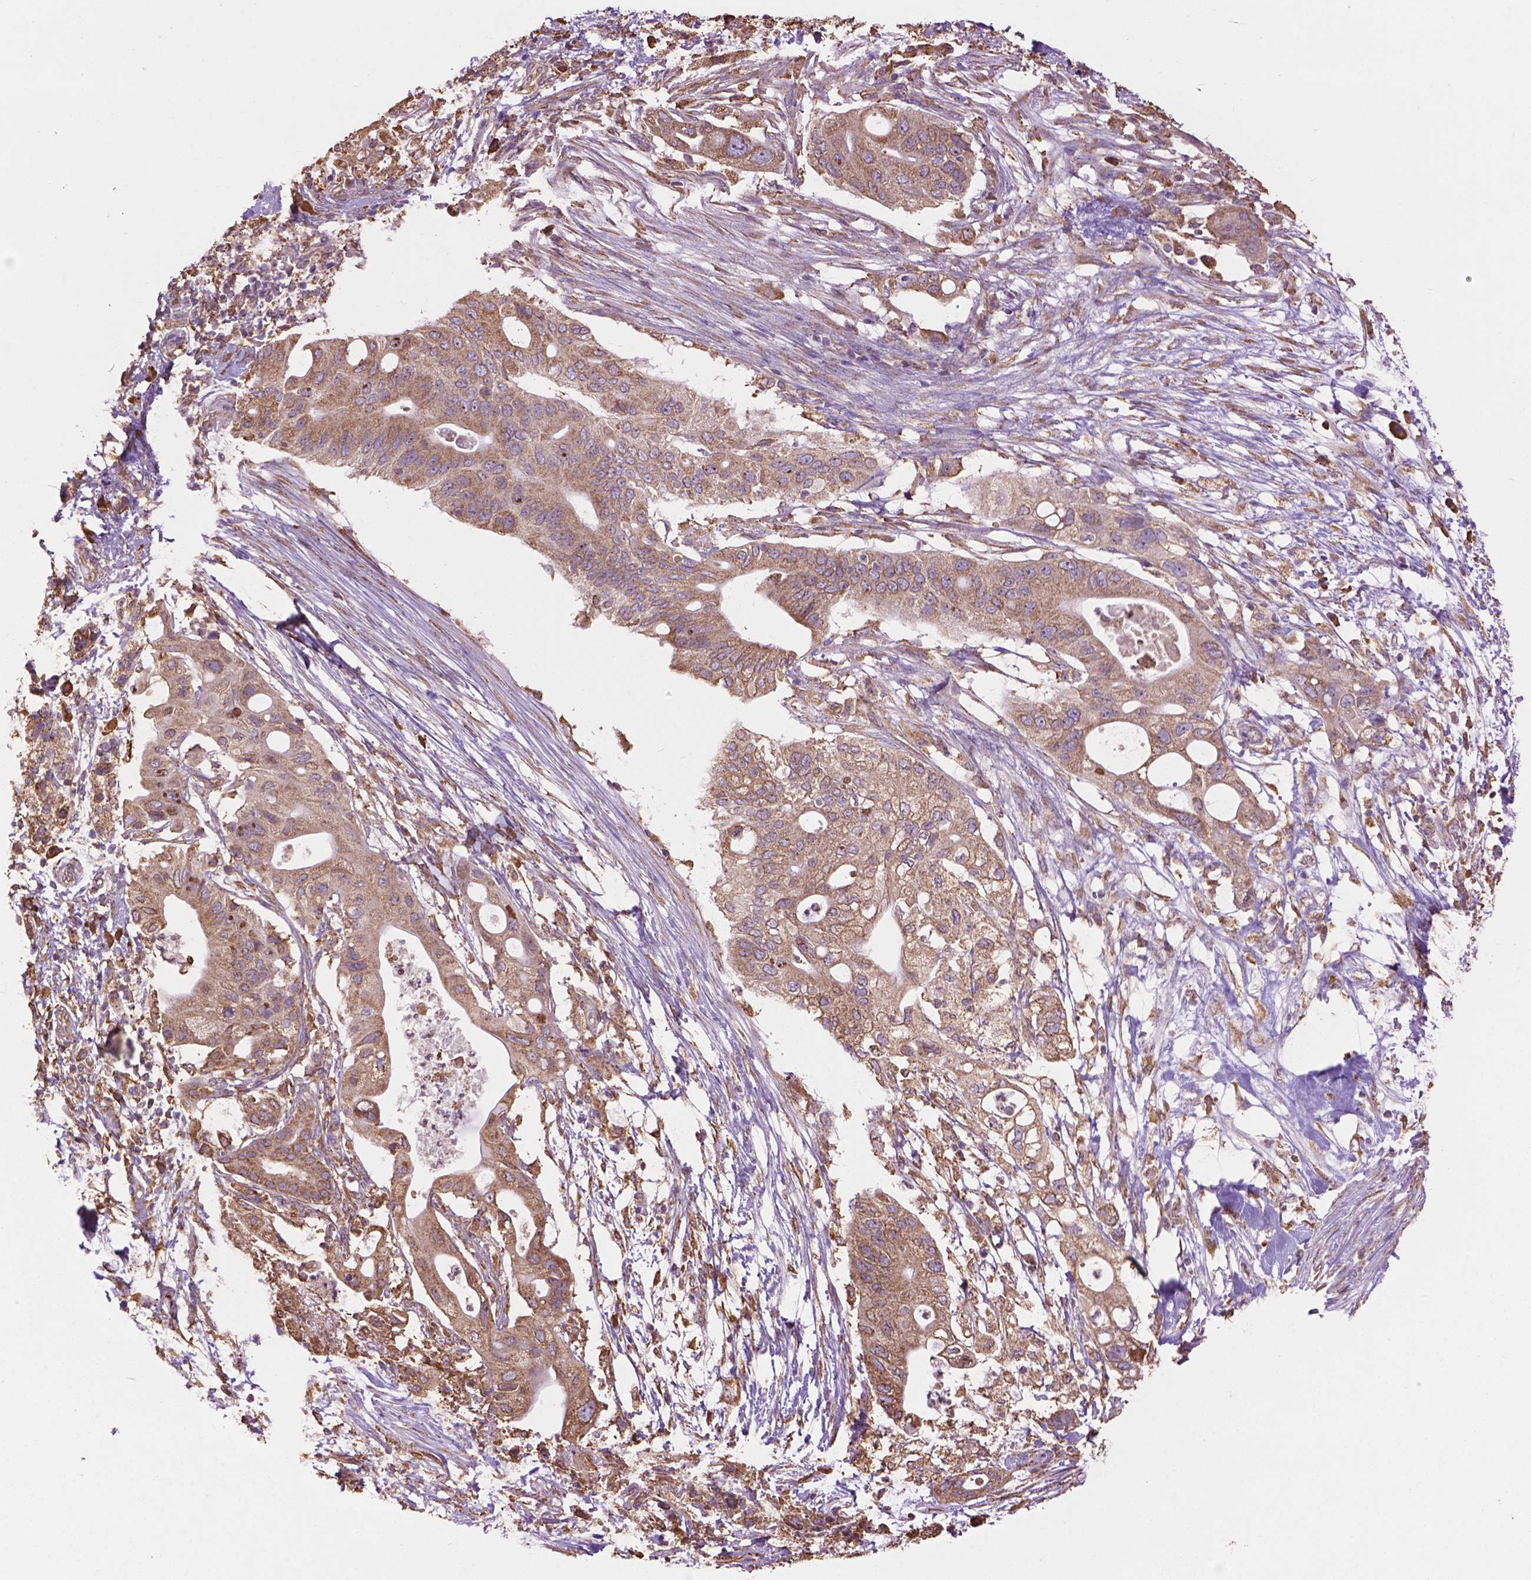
{"staining": {"intensity": "moderate", "quantity": ">75%", "location": "cytoplasmic/membranous"}, "tissue": "pancreatic cancer", "cell_type": "Tumor cells", "image_type": "cancer", "snomed": [{"axis": "morphology", "description": "Adenocarcinoma, NOS"}, {"axis": "topography", "description": "Pancreas"}], "caption": "The micrograph reveals staining of pancreatic cancer, revealing moderate cytoplasmic/membranous protein positivity (brown color) within tumor cells. (DAB IHC with brightfield microscopy, high magnification).", "gene": "PPP2R5E", "patient": {"sex": "female", "age": 72}}